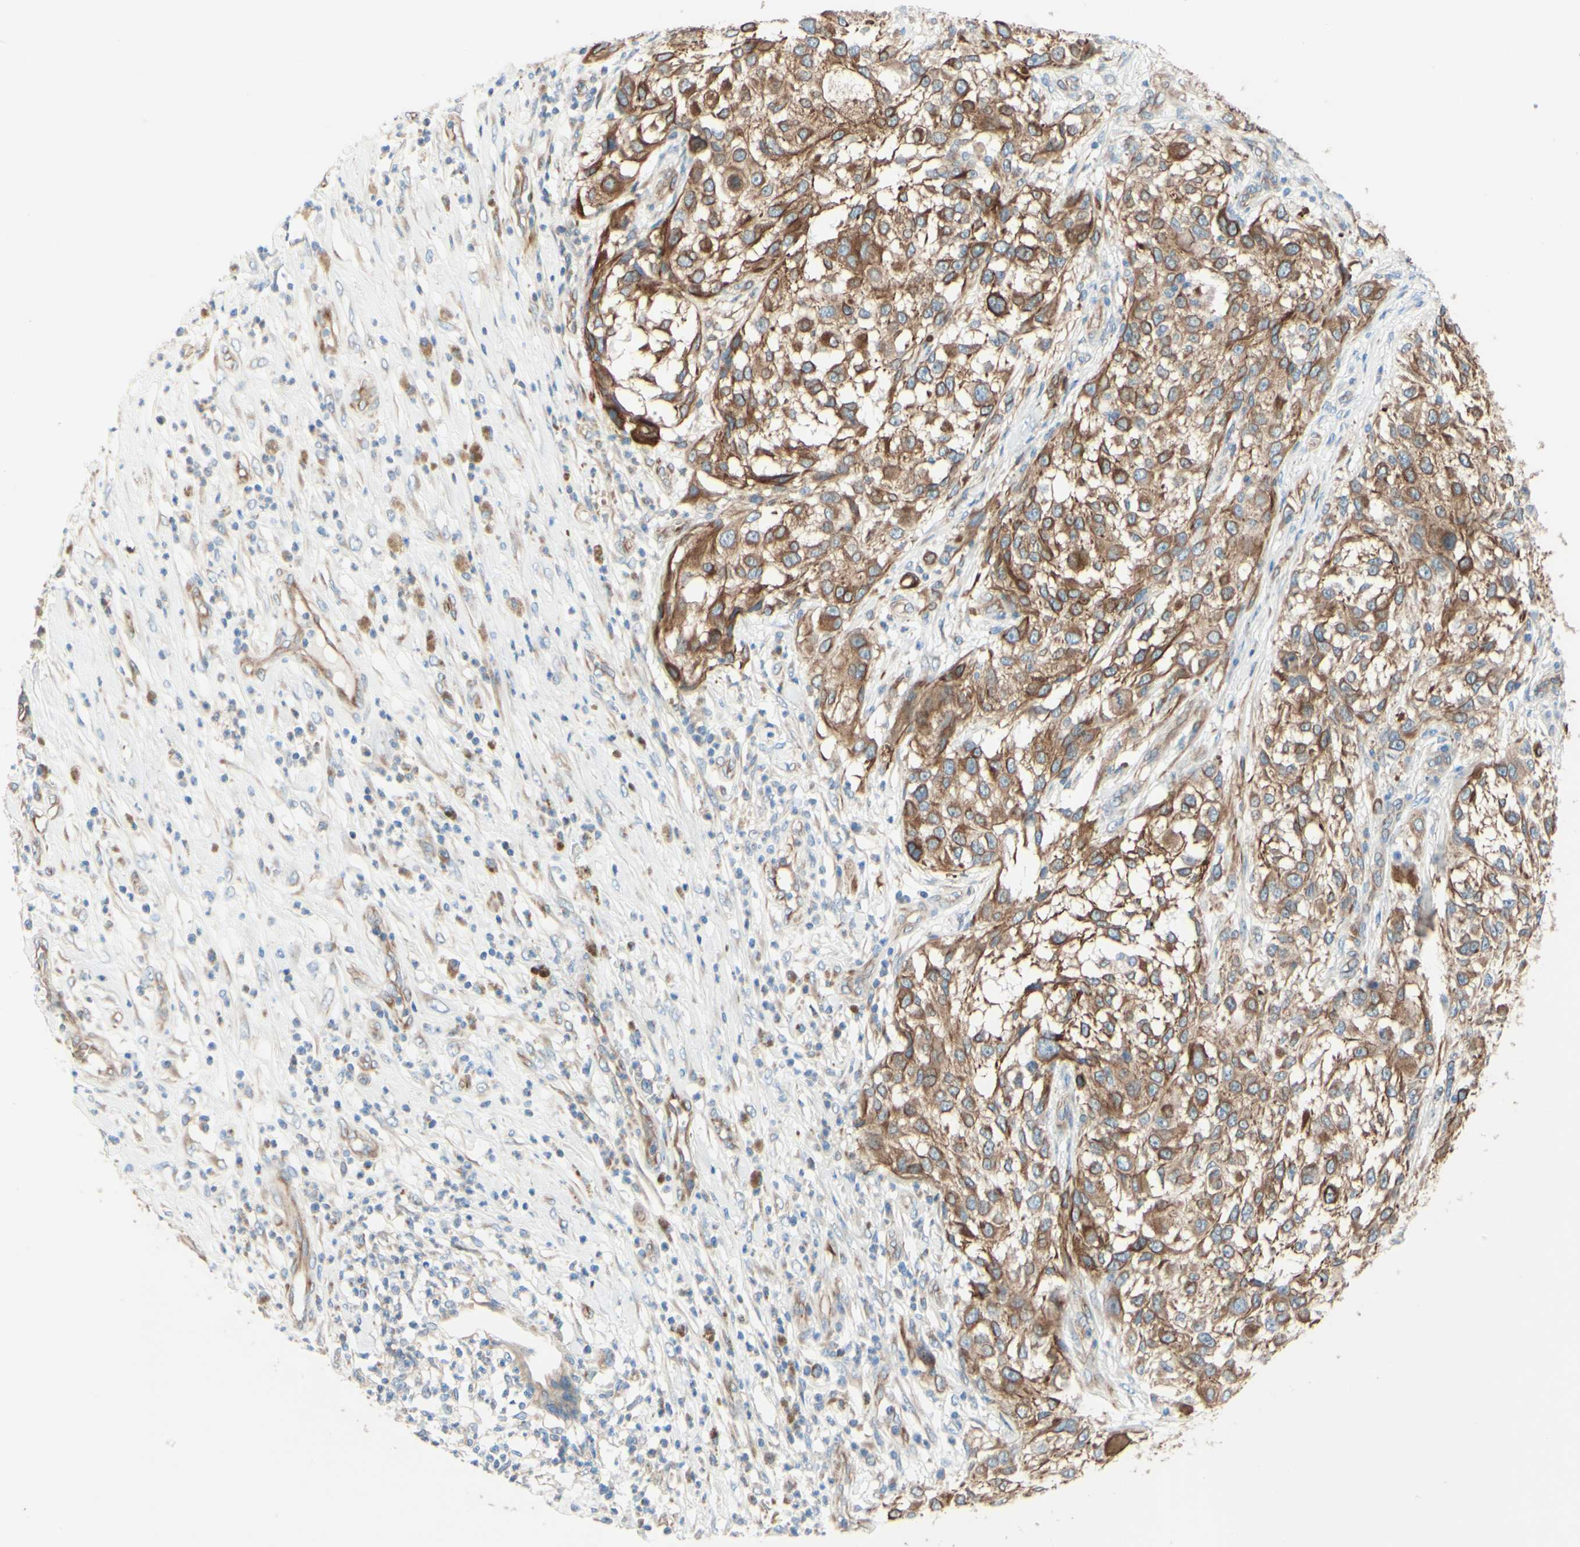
{"staining": {"intensity": "moderate", "quantity": ">75%", "location": "cytoplasmic/membranous"}, "tissue": "melanoma", "cell_type": "Tumor cells", "image_type": "cancer", "snomed": [{"axis": "morphology", "description": "Necrosis, NOS"}, {"axis": "morphology", "description": "Malignant melanoma, NOS"}, {"axis": "topography", "description": "Skin"}], "caption": "Moderate cytoplasmic/membranous positivity is present in about >75% of tumor cells in malignant melanoma.", "gene": "ENDOD1", "patient": {"sex": "female", "age": 87}}